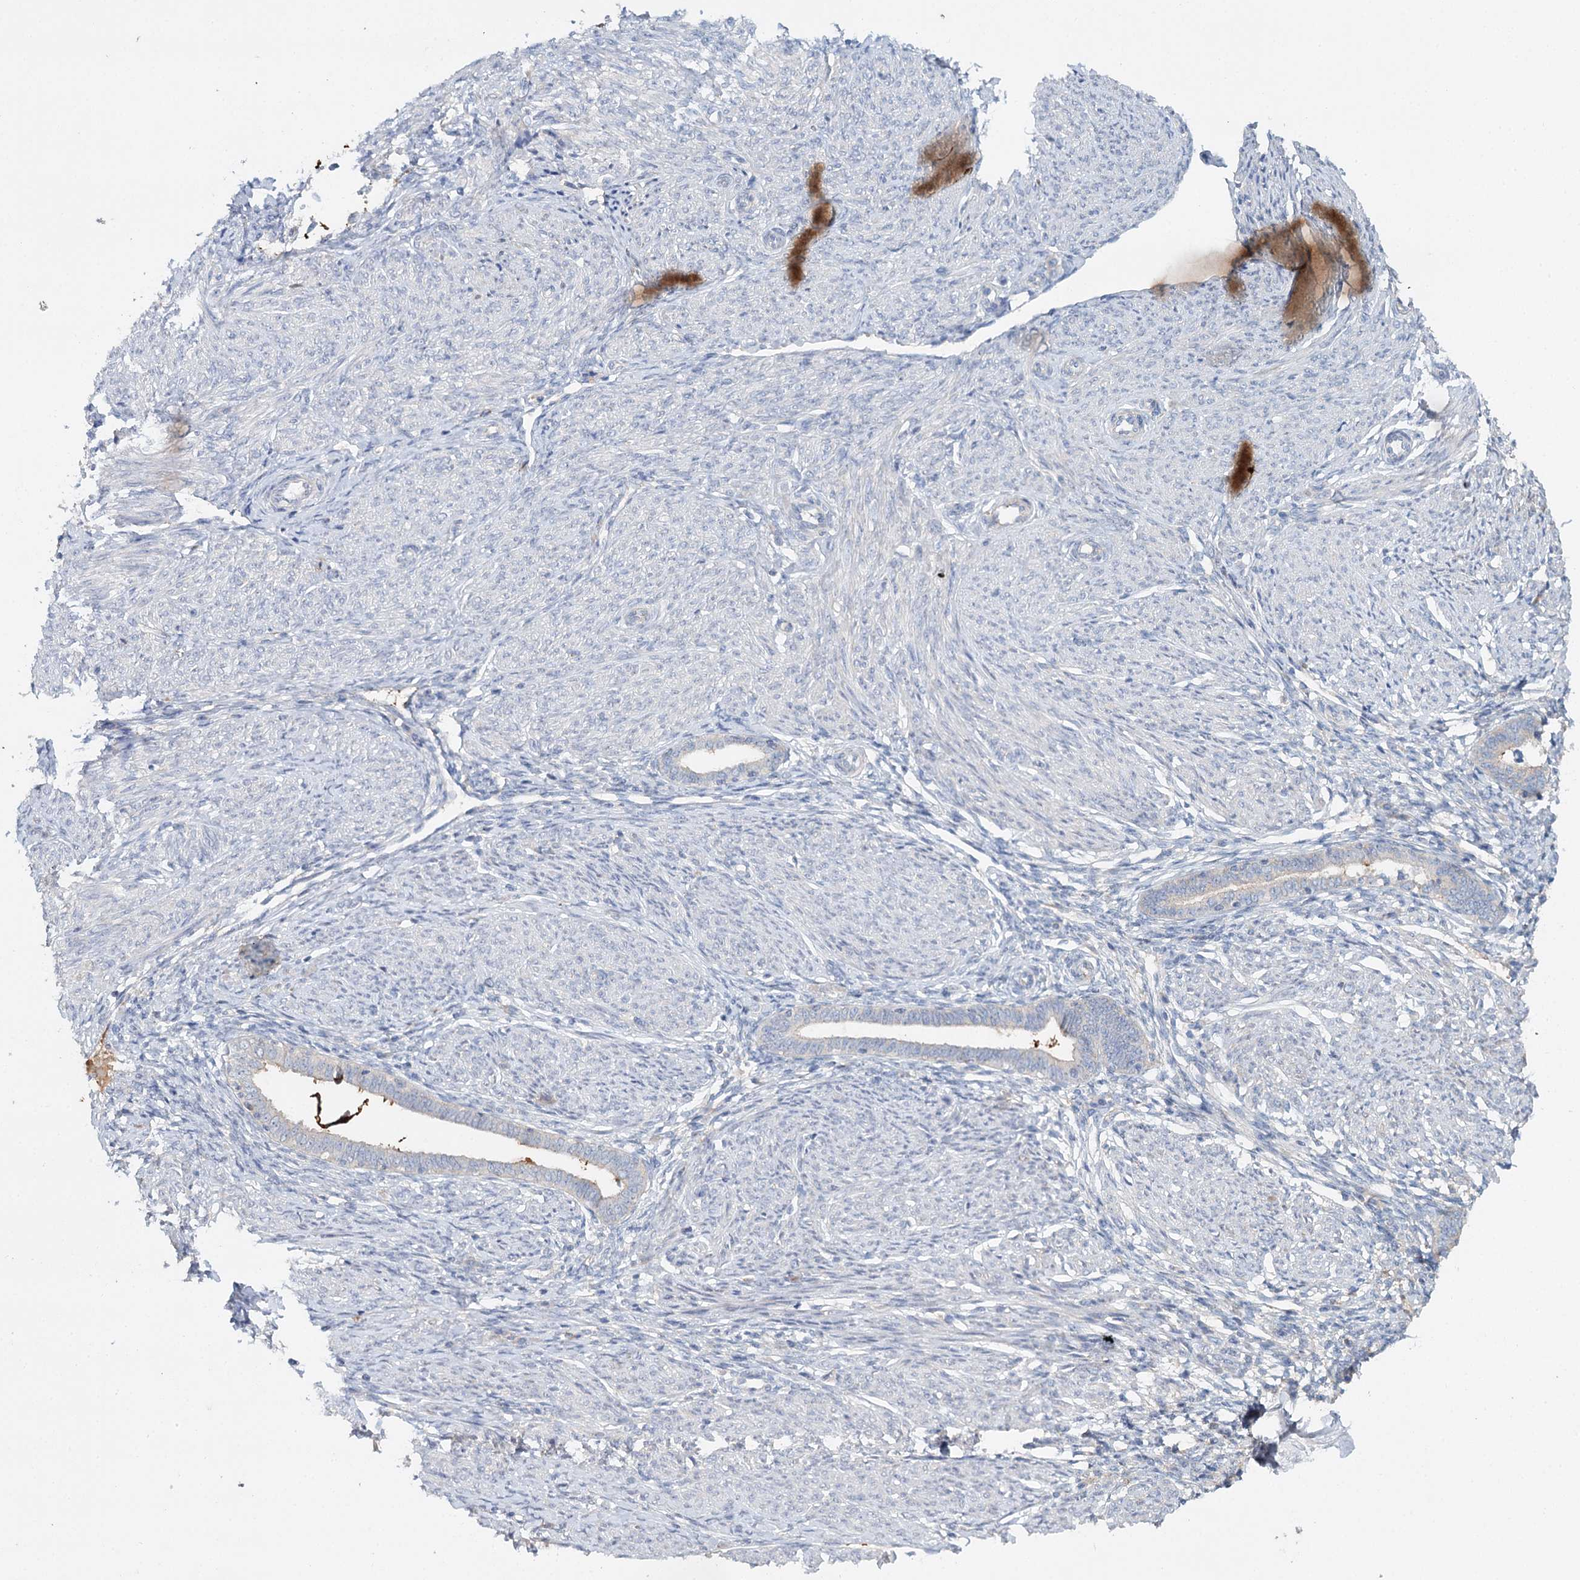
{"staining": {"intensity": "moderate", "quantity": "<25%", "location": "cytoplasmic/membranous"}, "tissue": "endometrium", "cell_type": "Cells in endometrial stroma", "image_type": "normal", "snomed": [{"axis": "morphology", "description": "Normal tissue, NOS"}, {"axis": "topography", "description": "Endometrium"}], "caption": "Moderate cytoplasmic/membranous expression for a protein is appreciated in approximately <25% of cells in endometrial stroma of normal endometrium using immunohistochemistry (IHC).", "gene": "ALKBH8", "patient": {"sex": "female", "age": 72}}